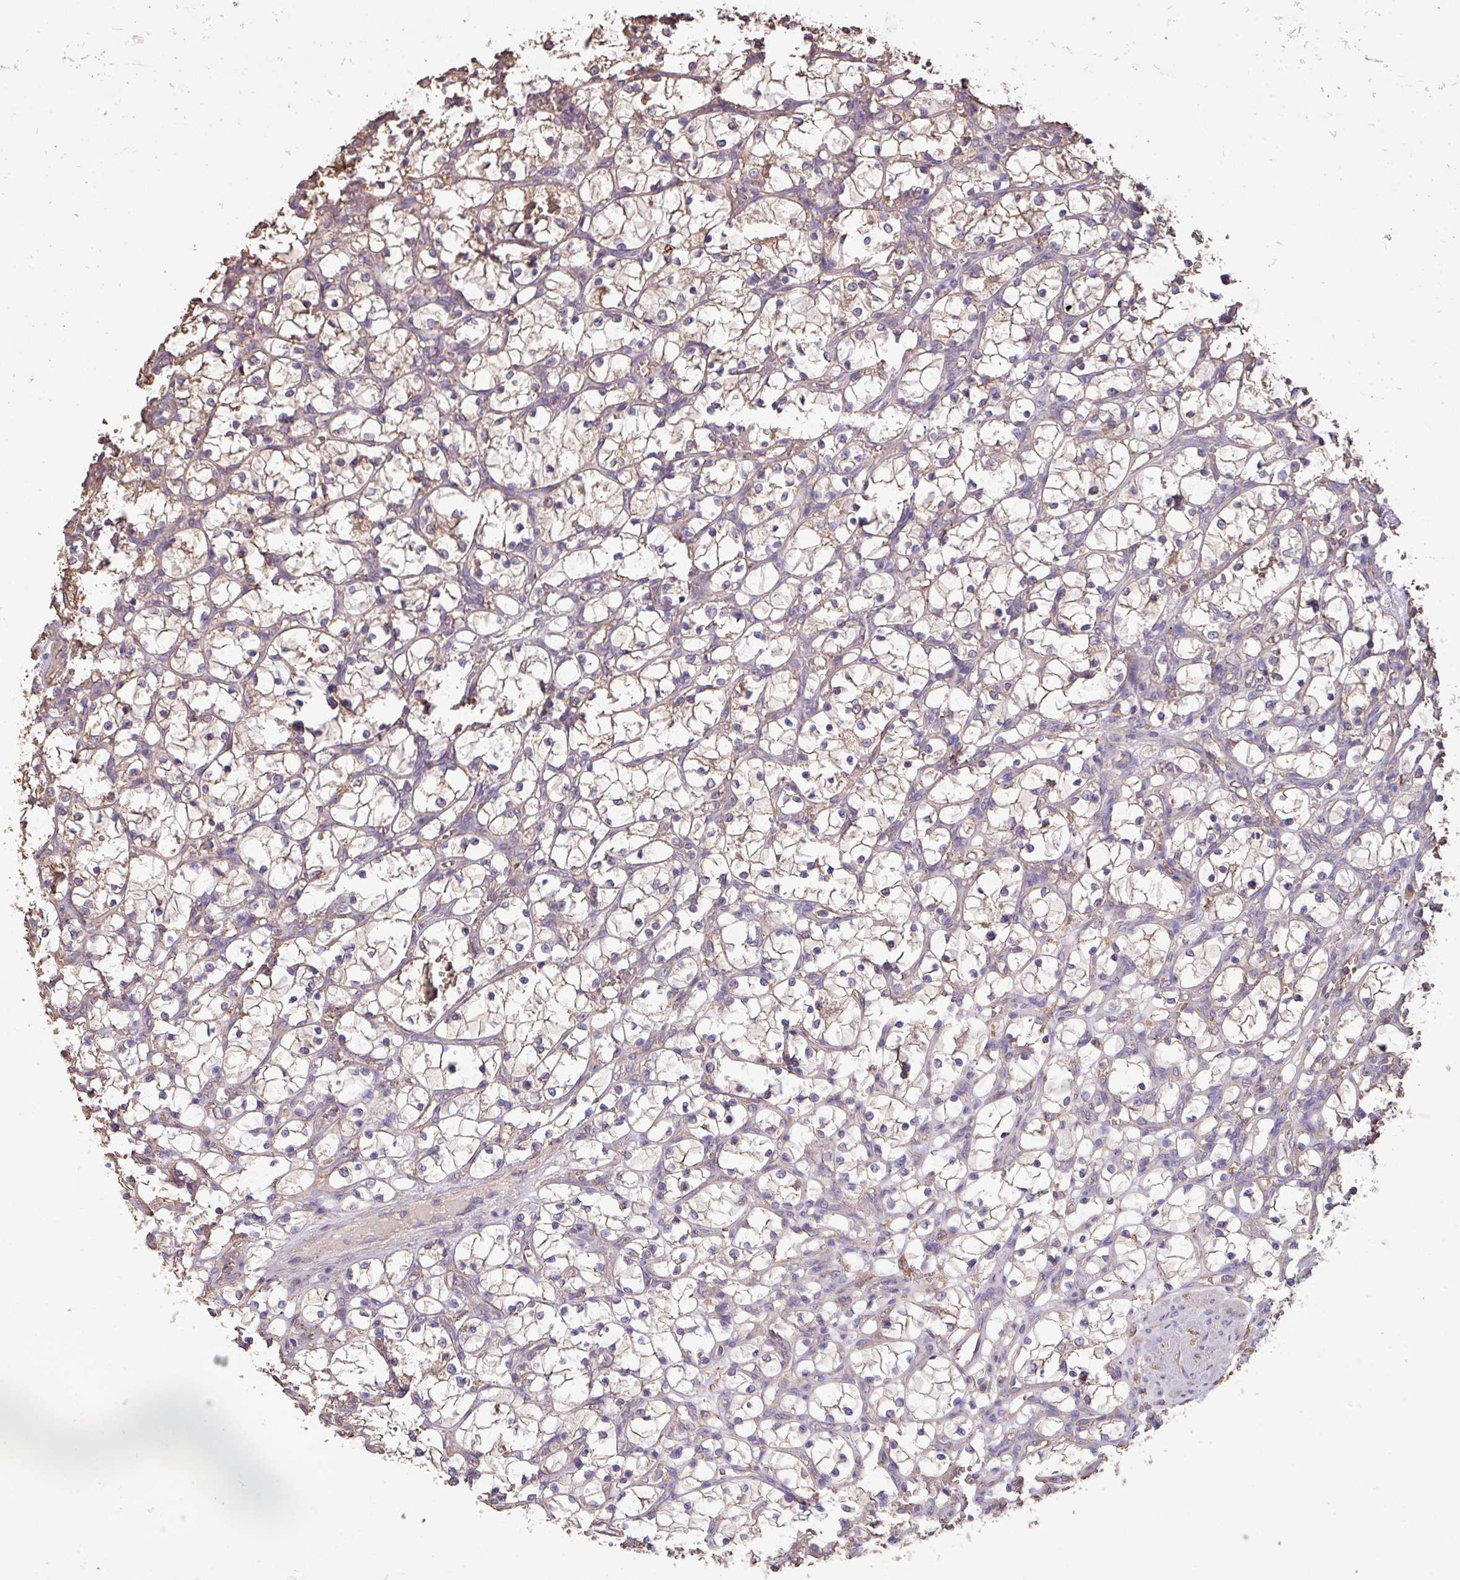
{"staining": {"intensity": "weak", "quantity": "25%-75%", "location": "cytoplasmic/membranous"}, "tissue": "renal cancer", "cell_type": "Tumor cells", "image_type": "cancer", "snomed": [{"axis": "morphology", "description": "Adenocarcinoma, NOS"}, {"axis": "topography", "description": "Kidney"}], "caption": "An image of human renal cancer (adenocarcinoma) stained for a protein shows weak cytoplasmic/membranous brown staining in tumor cells. The staining was performed using DAB (3,3'-diaminobenzidine) to visualize the protein expression in brown, while the nuclei were stained in blue with hematoxylin (Magnification: 20x).", "gene": "CAMK2B", "patient": {"sex": "female", "age": 69}}